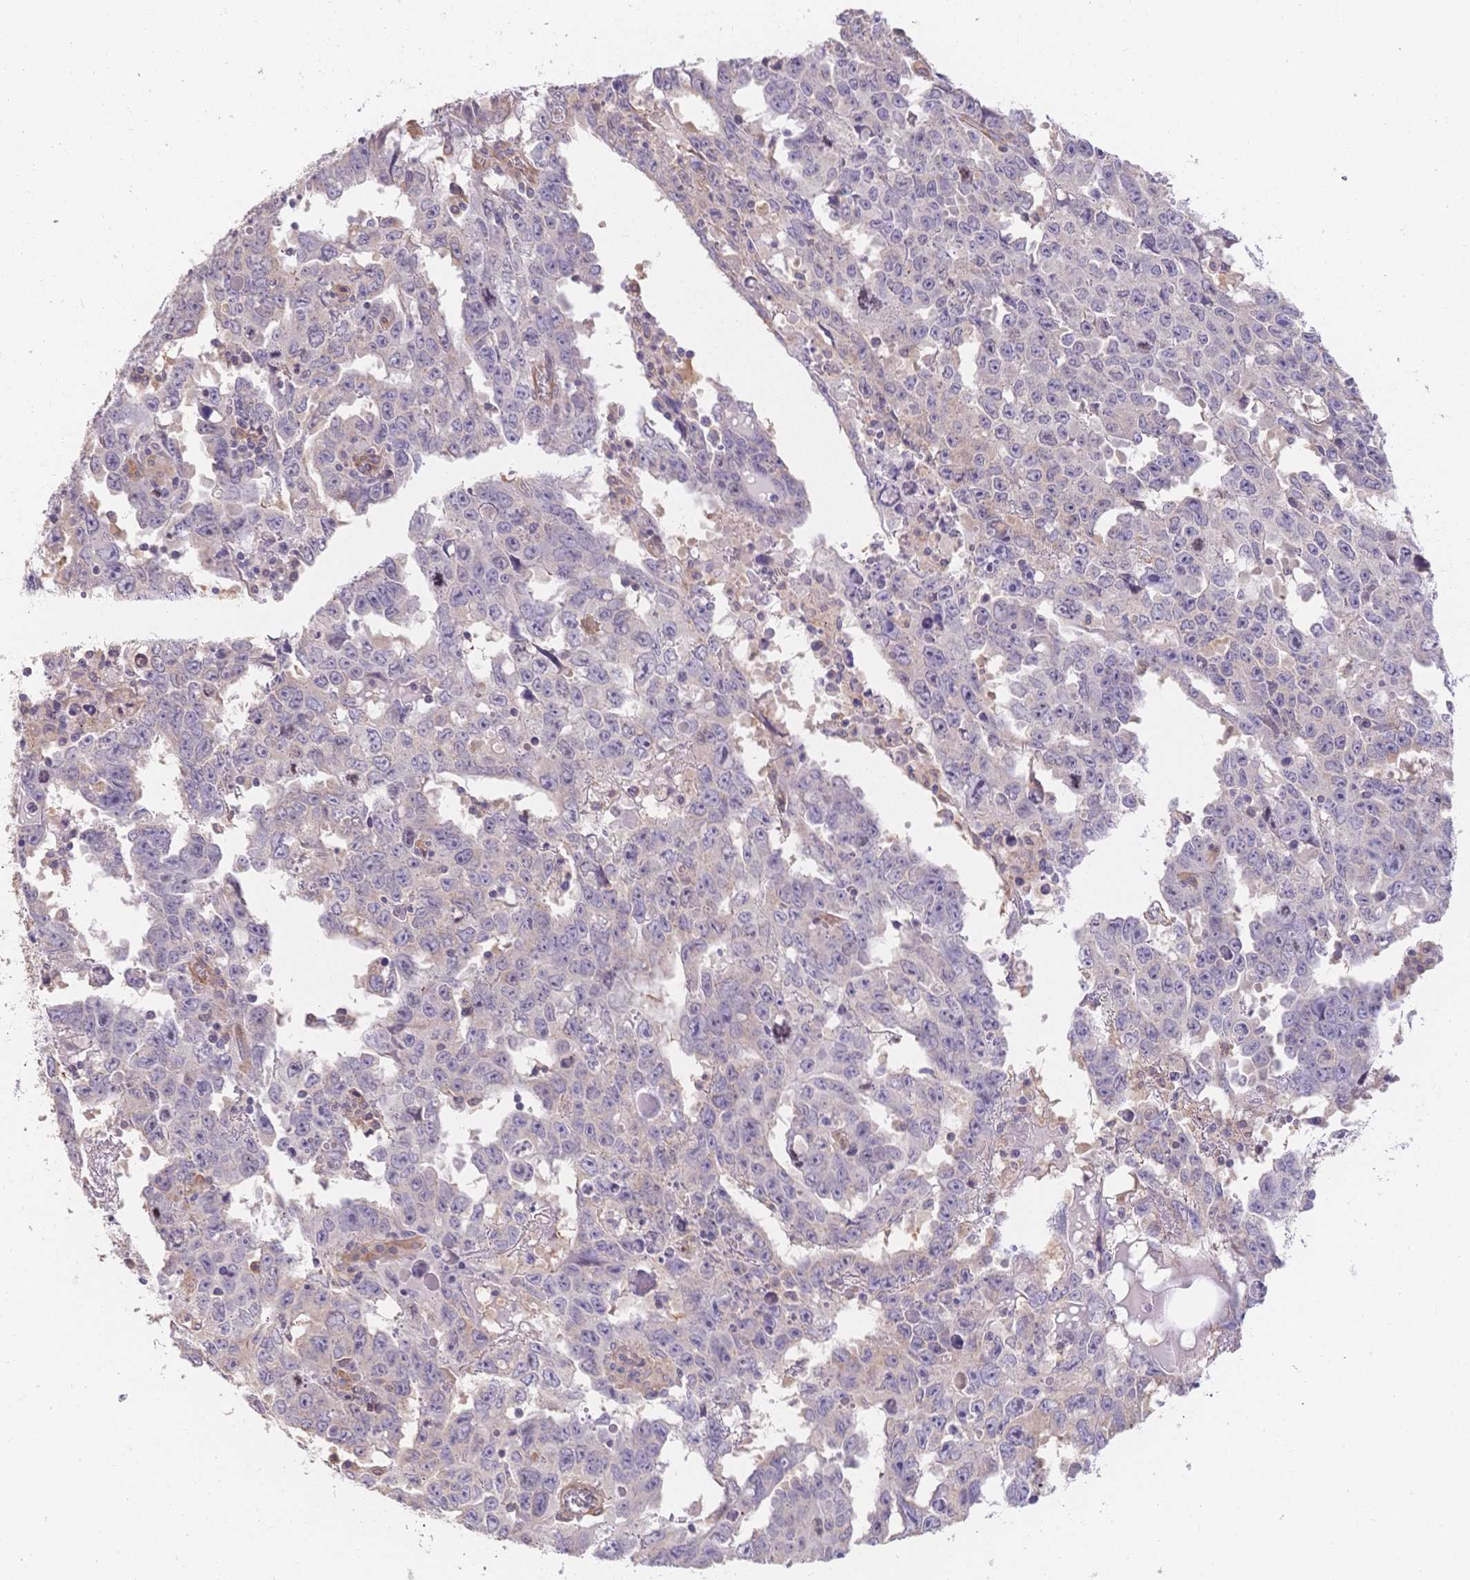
{"staining": {"intensity": "negative", "quantity": "none", "location": "none"}, "tissue": "testis cancer", "cell_type": "Tumor cells", "image_type": "cancer", "snomed": [{"axis": "morphology", "description": "Carcinoma, Embryonal, NOS"}, {"axis": "topography", "description": "Testis"}], "caption": "Protein analysis of testis cancer reveals no significant staining in tumor cells.", "gene": "HS3ST5", "patient": {"sex": "male", "age": 22}}